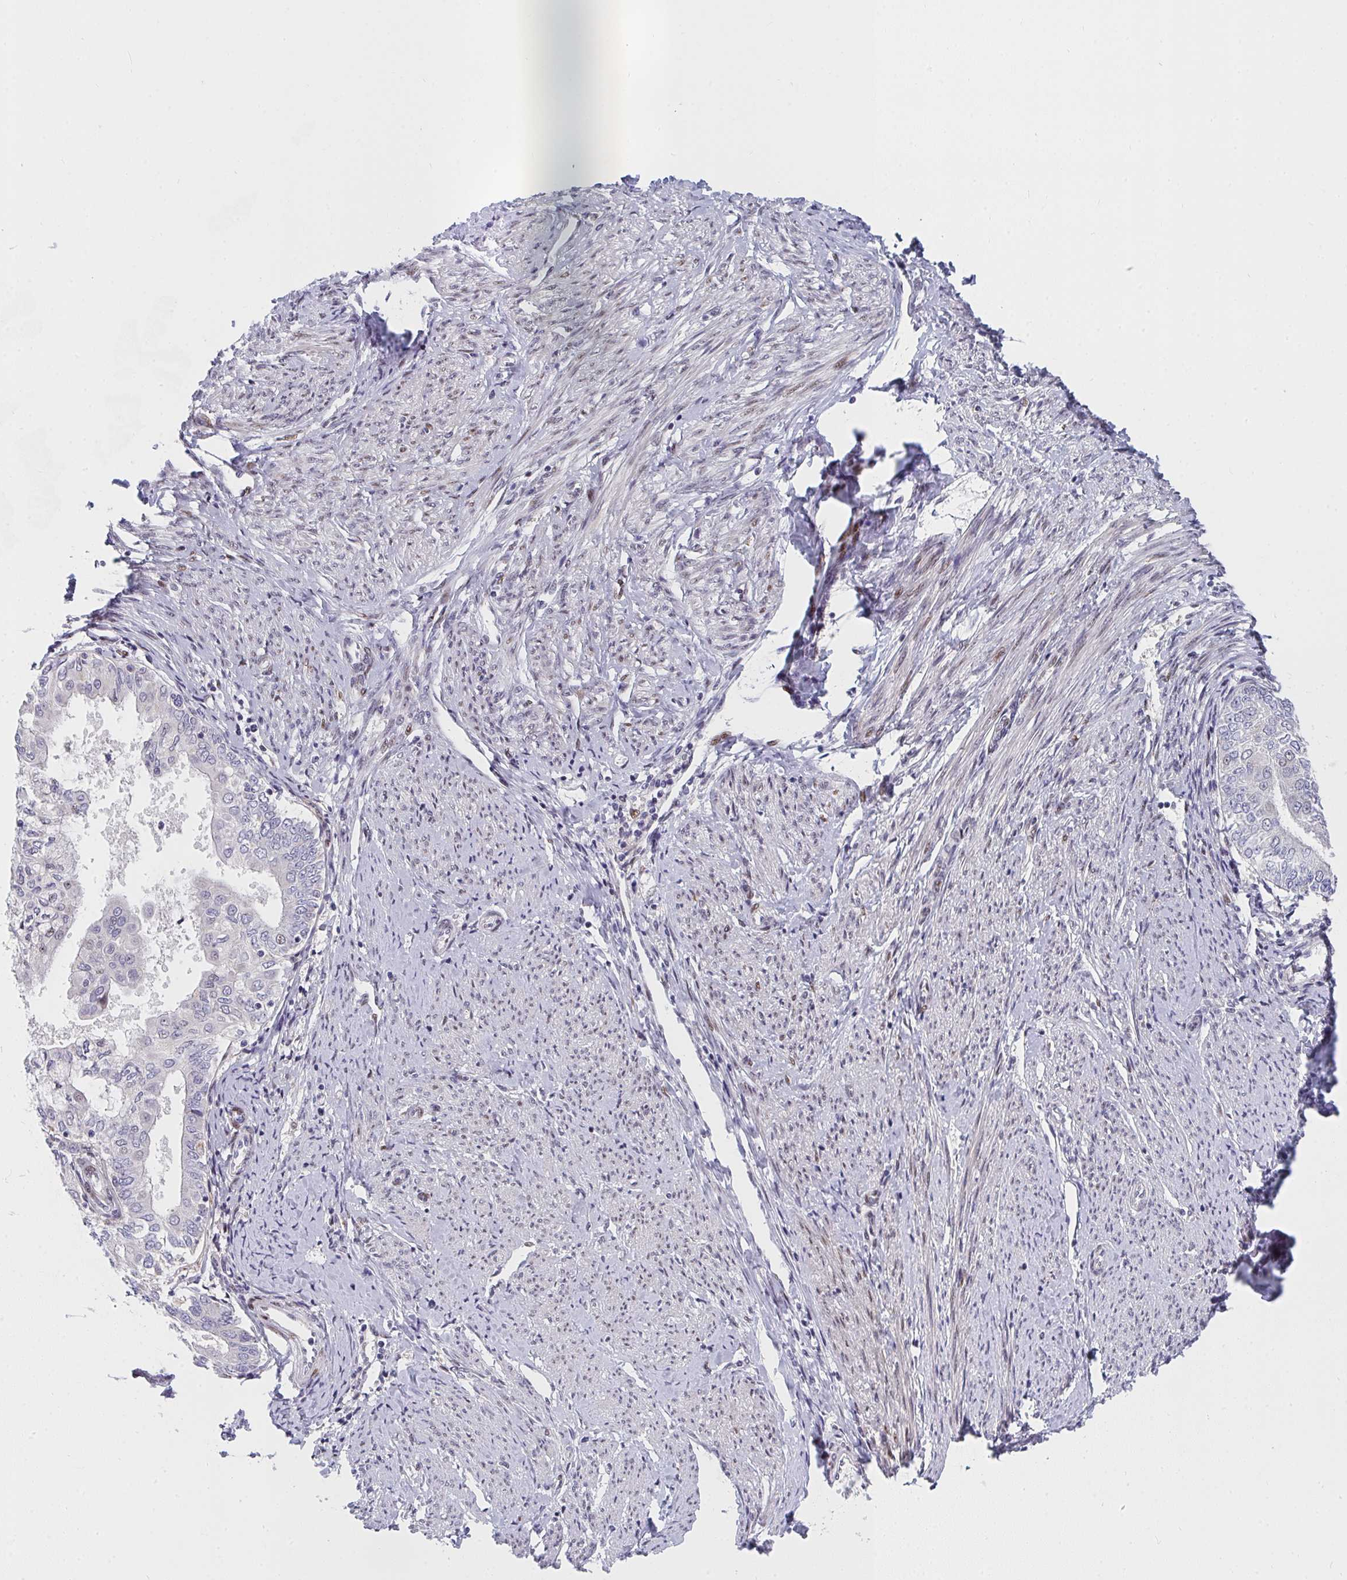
{"staining": {"intensity": "moderate", "quantity": "<25%", "location": "nuclear"}, "tissue": "endometrial cancer", "cell_type": "Tumor cells", "image_type": "cancer", "snomed": [{"axis": "morphology", "description": "Adenocarcinoma, NOS"}, {"axis": "topography", "description": "Endometrium"}], "caption": "Brown immunohistochemical staining in adenocarcinoma (endometrial) demonstrates moderate nuclear staining in about <25% of tumor cells. The staining is performed using DAB (3,3'-diaminobenzidine) brown chromogen to label protein expression. The nuclei are counter-stained blue using hematoxylin.", "gene": "ZIC3", "patient": {"sex": "female", "age": 68}}